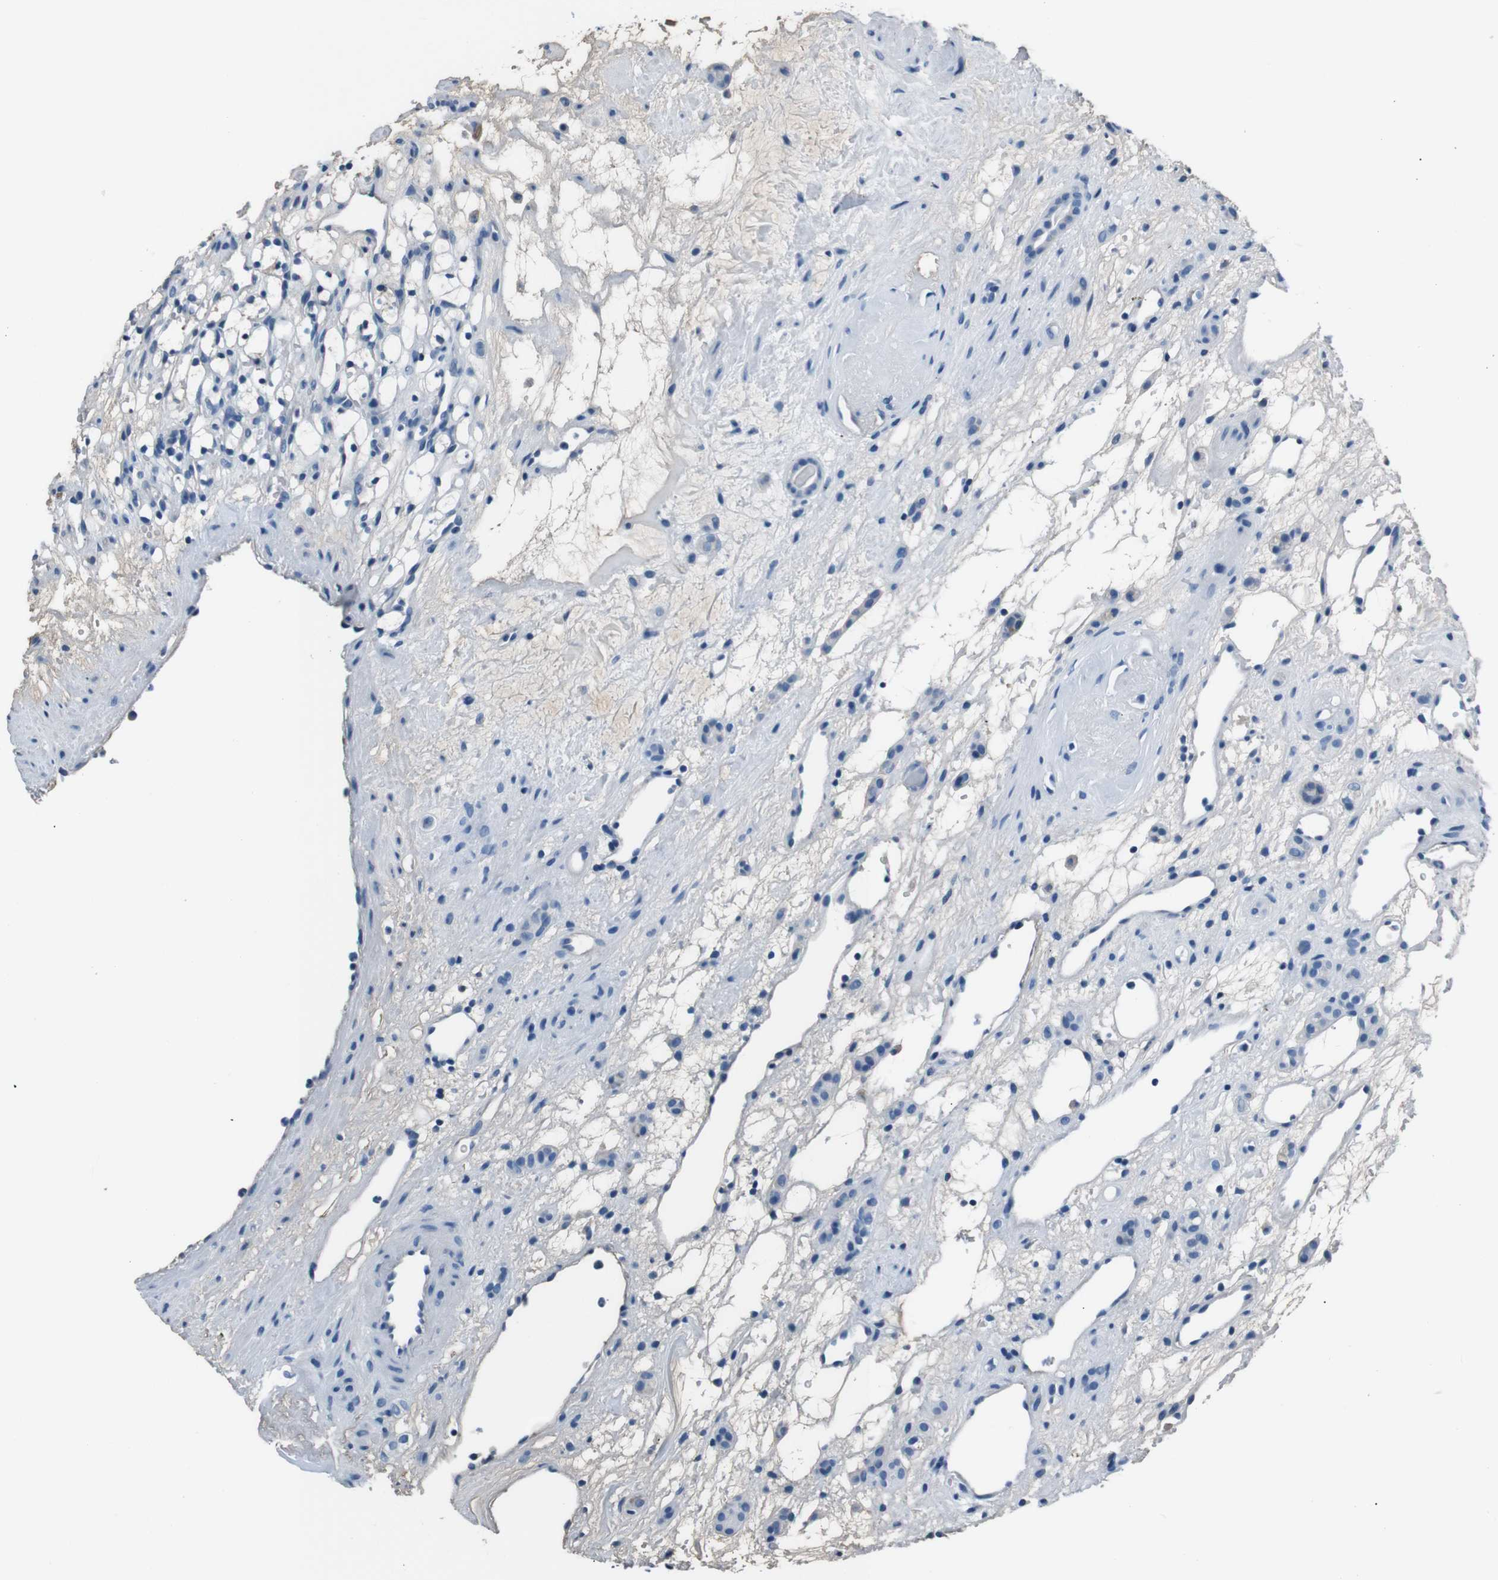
{"staining": {"intensity": "negative", "quantity": "none", "location": "none"}, "tissue": "renal cancer", "cell_type": "Tumor cells", "image_type": "cancer", "snomed": [{"axis": "morphology", "description": "Adenocarcinoma, NOS"}, {"axis": "topography", "description": "Kidney"}], "caption": "A high-resolution histopathology image shows IHC staining of adenocarcinoma (renal), which reveals no significant expression in tumor cells. (DAB (3,3'-diaminobenzidine) IHC visualized using brightfield microscopy, high magnification).", "gene": "LEP", "patient": {"sex": "female", "age": 60}}